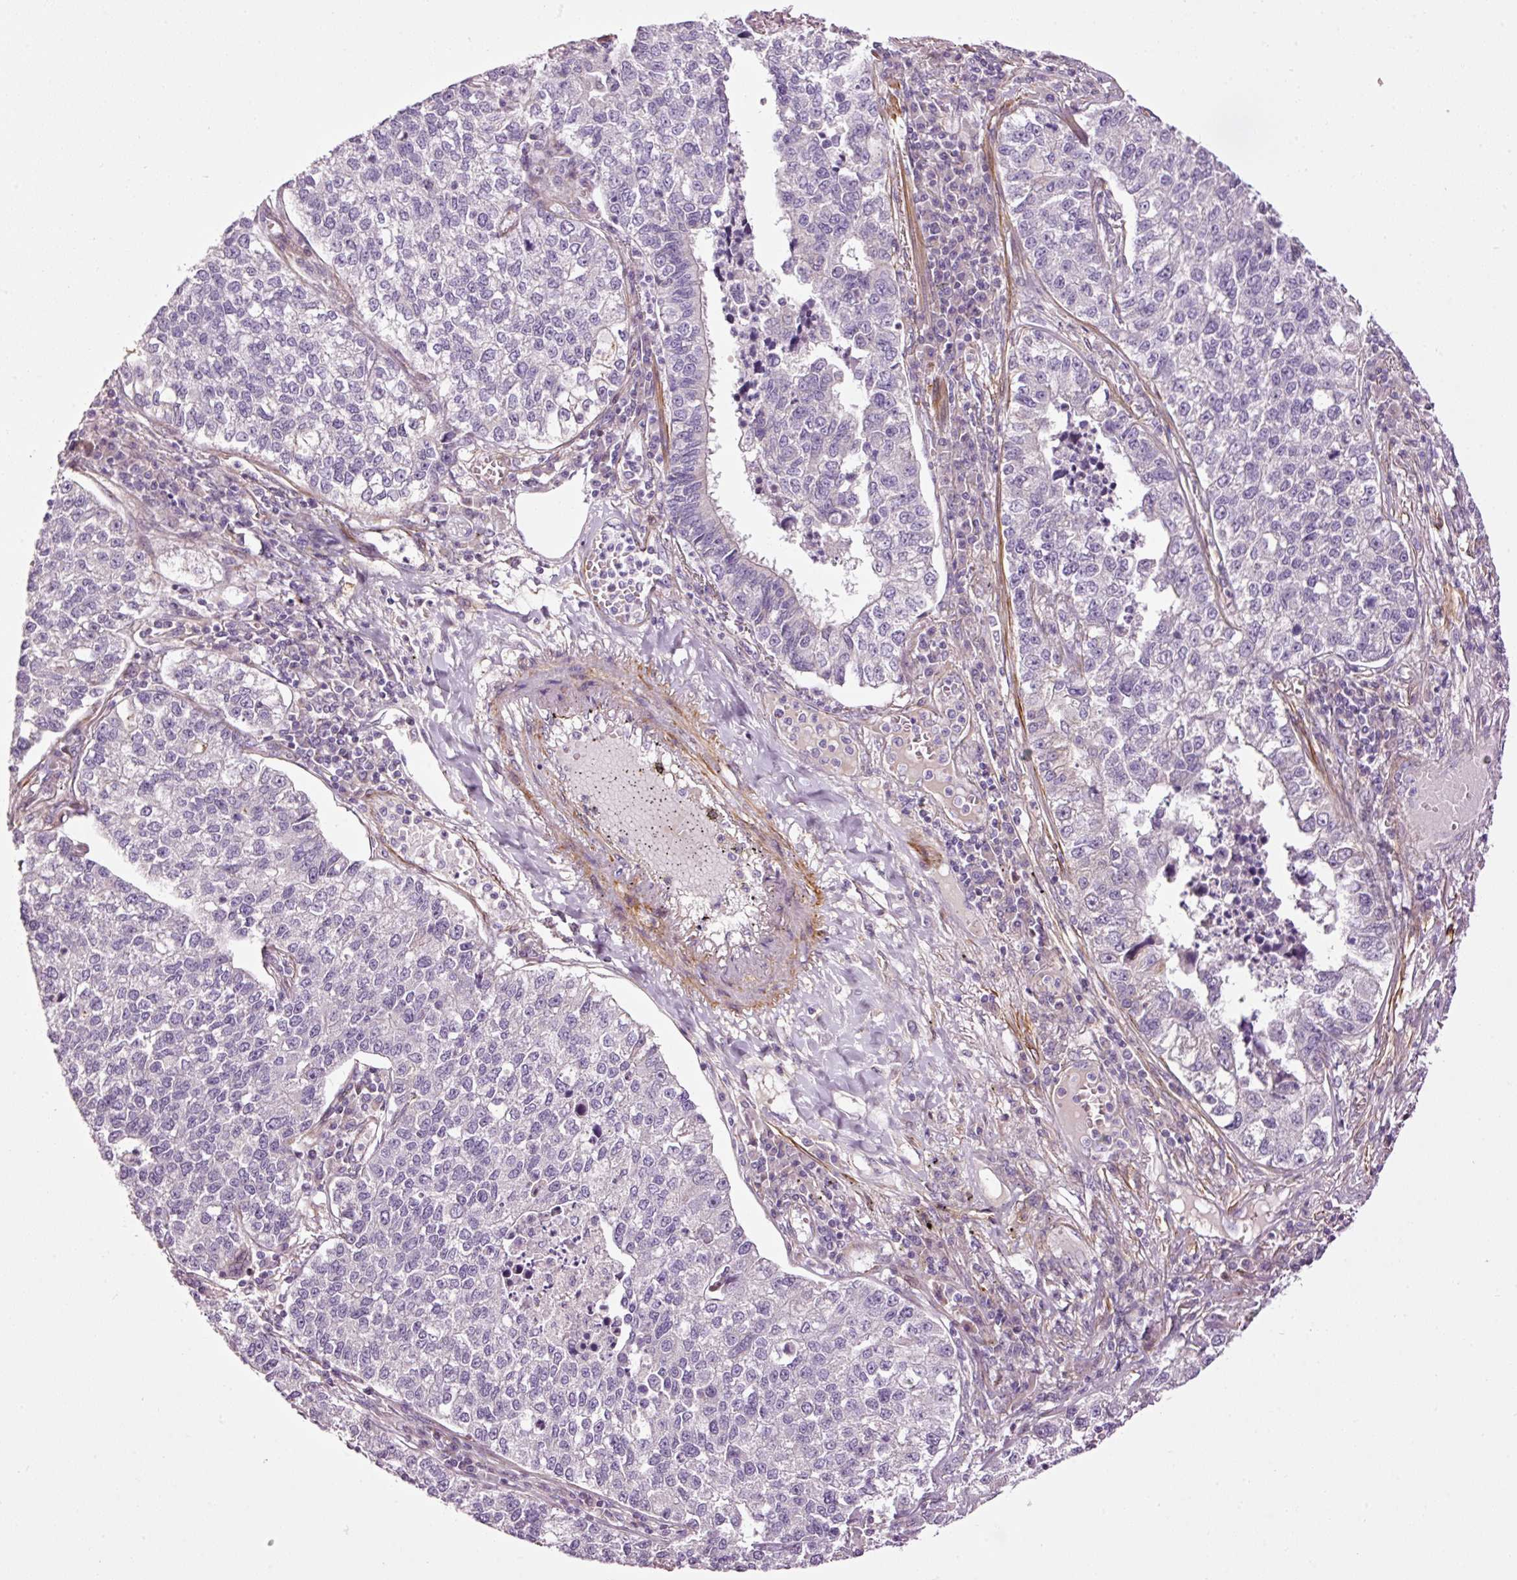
{"staining": {"intensity": "negative", "quantity": "none", "location": "none"}, "tissue": "lung cancer", "cell_type": "Tumor cells", "image_type": "cancer", "snomed": [{"axis": "morphology", "description": "Adenocarcinoma, NOS"}, {"axis": "topography", "description": "Lung"}], "caption": "The micrograph displays no significant expression in tumor cells of adenocarcinoma (lung).", "gene": "ANKRD20A1", "patient": {"sex": "male", "age": 49}}